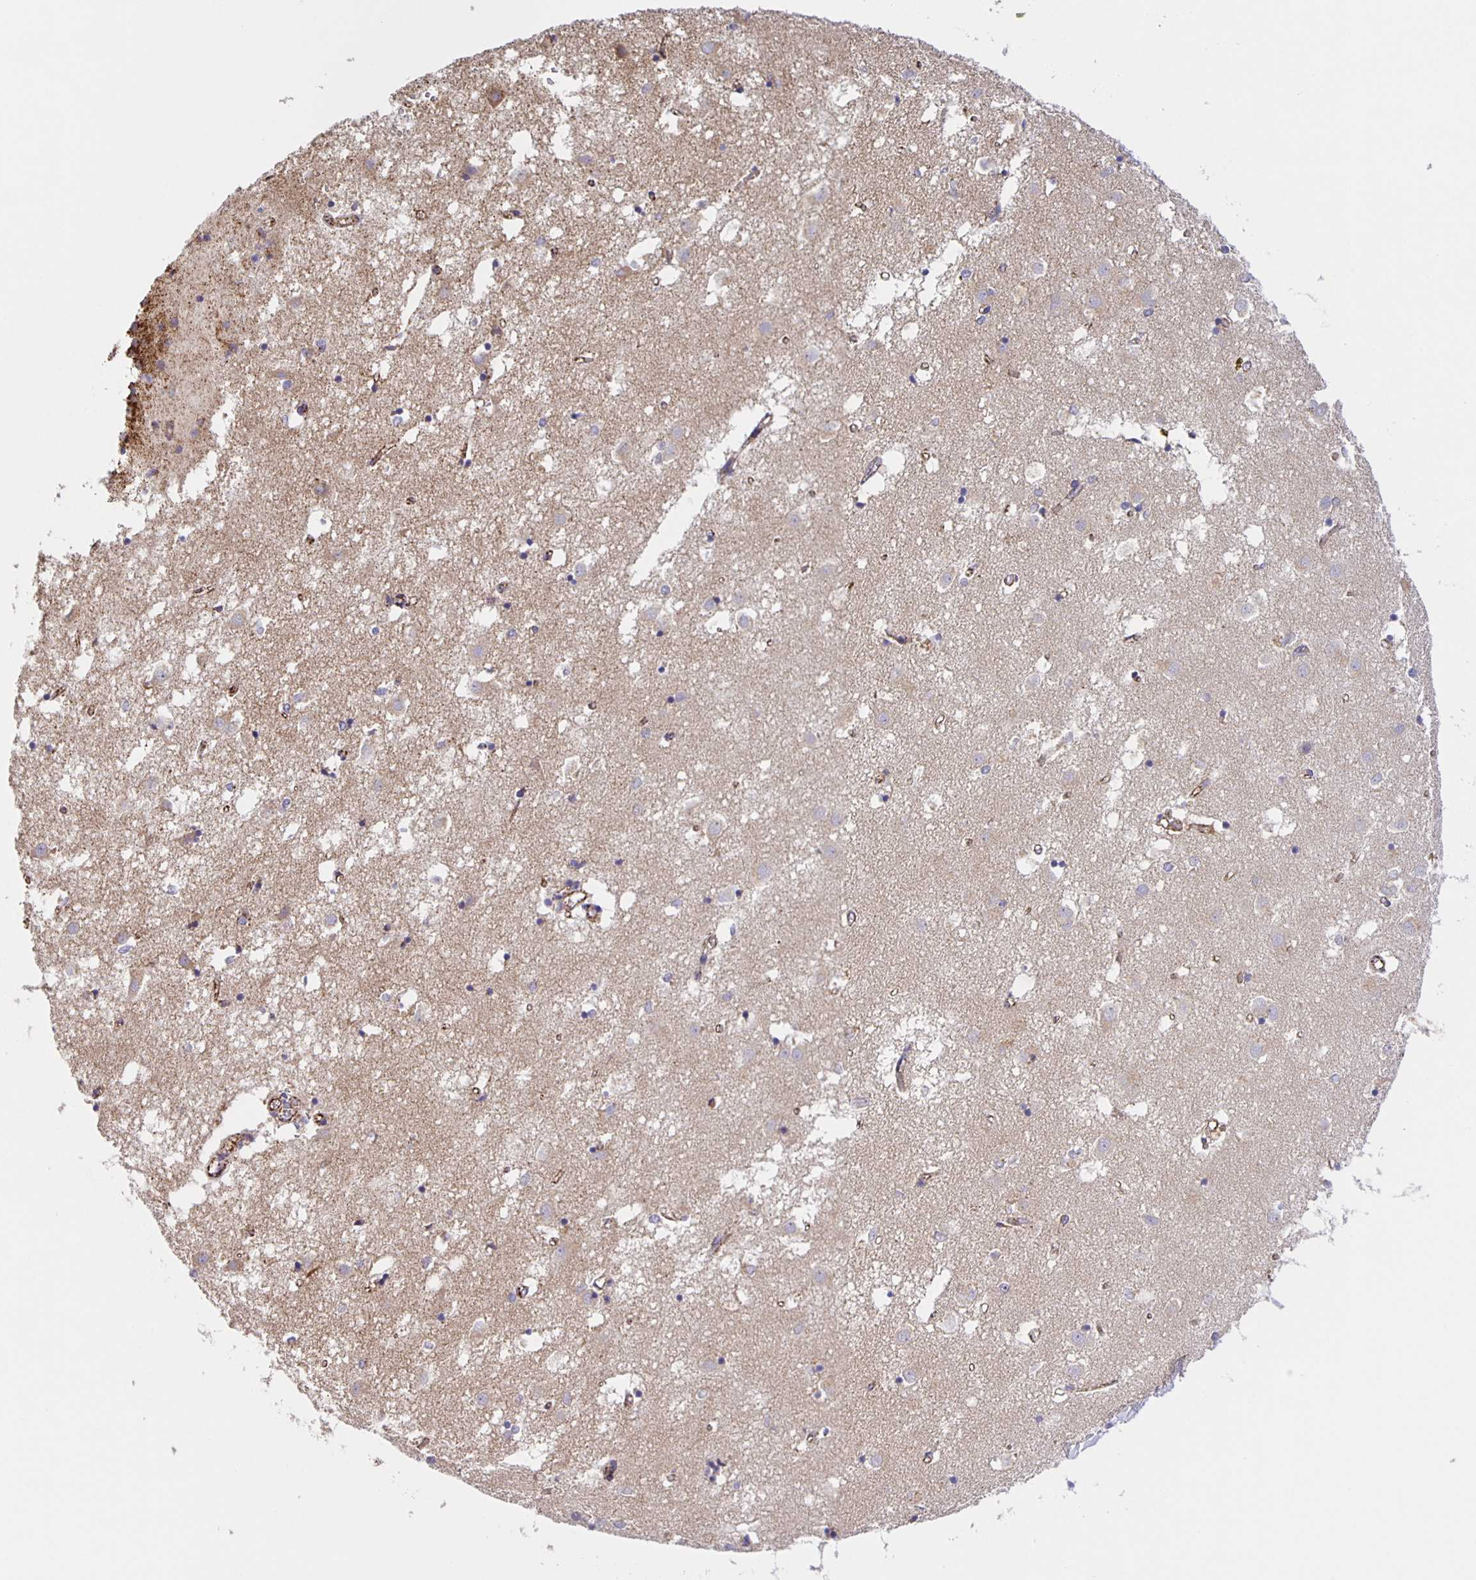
{"staining": {"intensity": "negative", "quantity": "none", "location": "none"}, "tissue": "caudate", "cell_type": "Glial cells", "image_type": "normal", "snomed": [{"axis": "morphology", "description": "Normal tissue, NOS"}, {"axis": "topography", "description": "Lateral ventricle wall"}], "caption": "A high-resolution micrograph shows immunohistochemistry (IHC) staining of benign caudate, which demonstrates no significant staining in glial cells.", "gene": "JMJD4", "patient": {"sex": "male", "age": 70}}